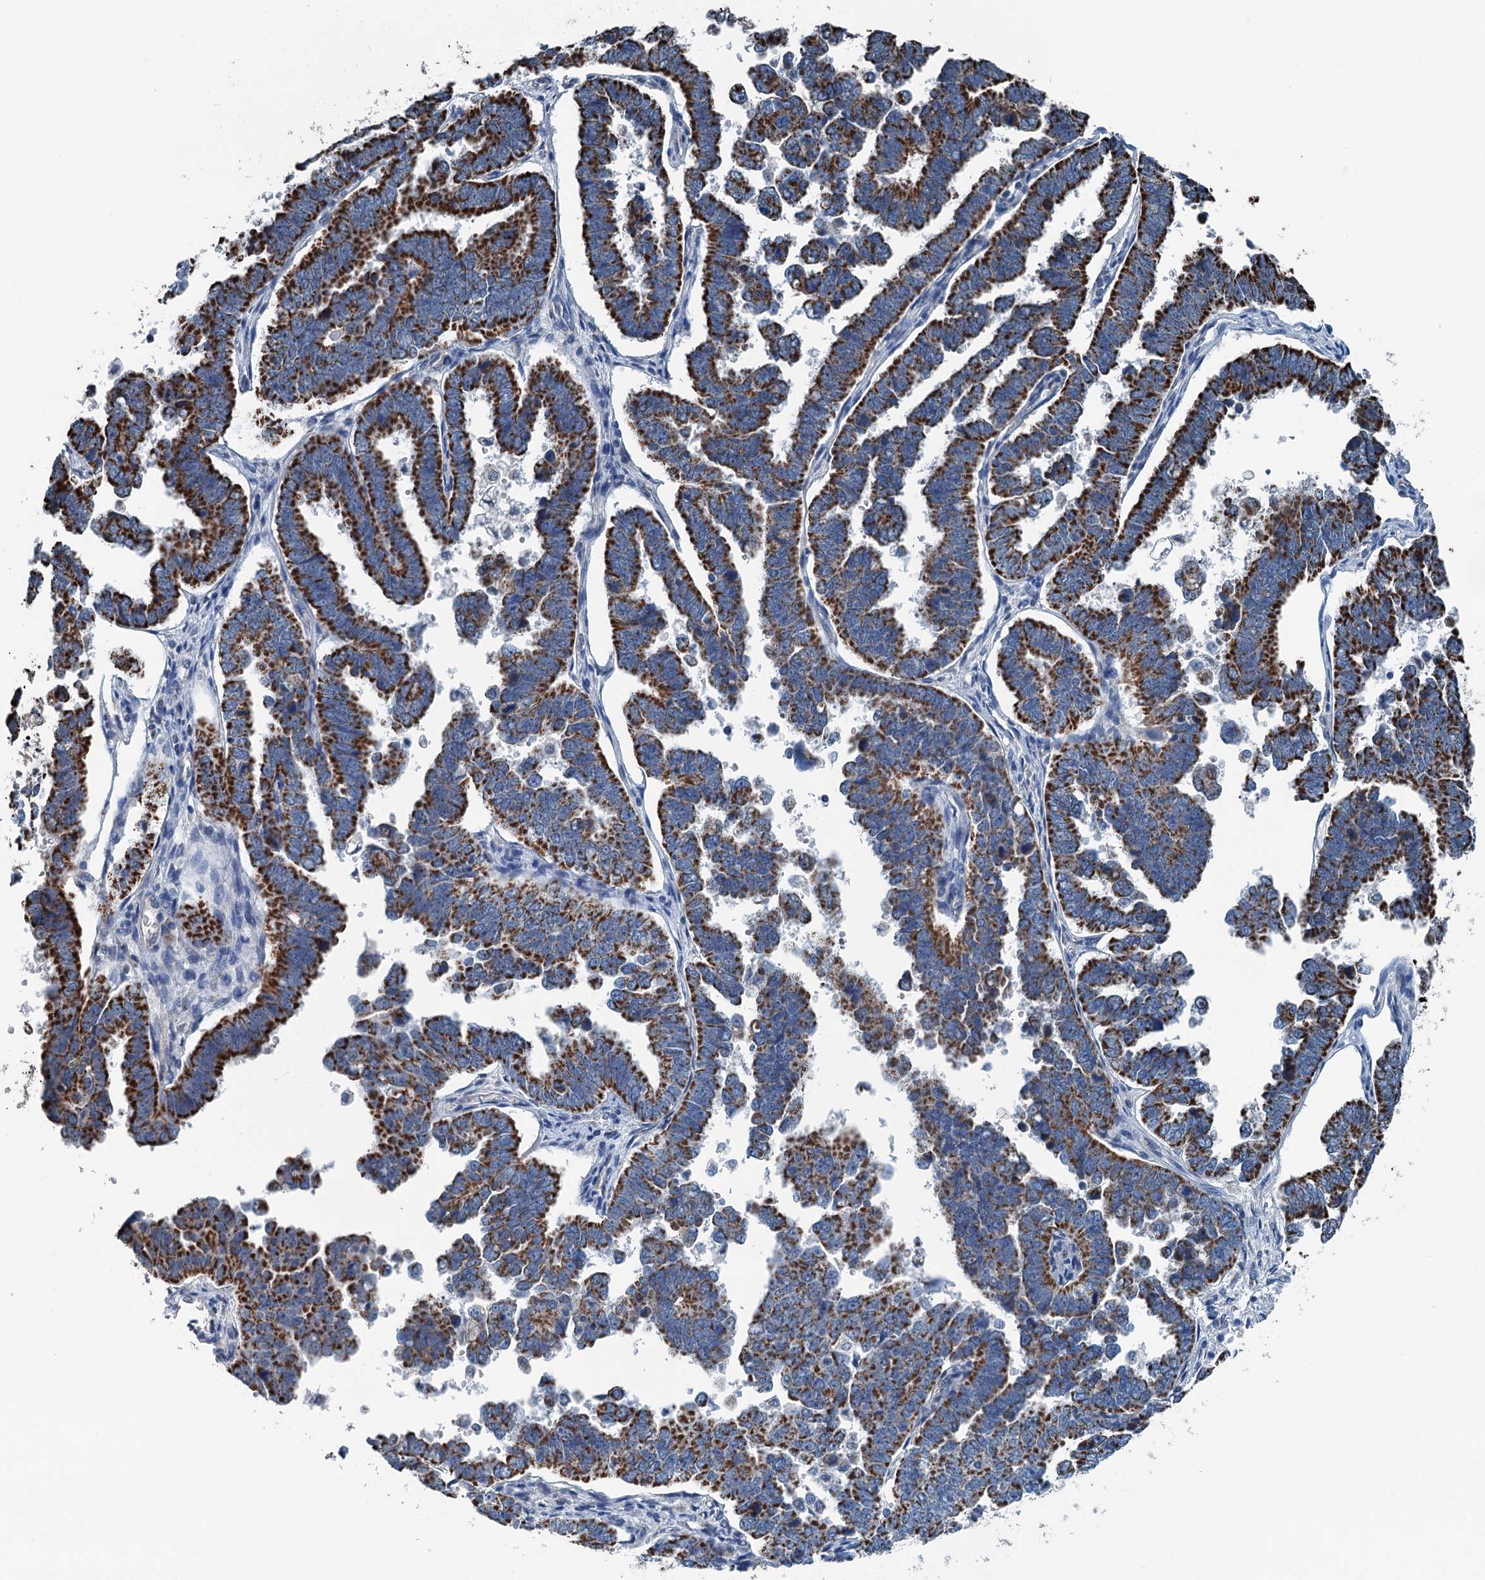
{"staining": {"intensity": "strong", "quantity": ">75%", "location": "cytoplasmic/membranous"}, "tissue": "endometrial cancer", "cell_type": "Tumor cells", "image_type": "cancer", "snomed": [{"axis": "morphology", "description": "Adenocarcinoma, NOS"}, {"axis": "topography", "description": "Endometrium"}], "caption": "Endometrial adenocarcinoma was stained to show a protein in brown. There is high levels of strong cytoplasmic/membranous positivity in about >75% of tumor cells.", "gene": "TRPT1", "patient": {"sex": "female", "age": 75}}